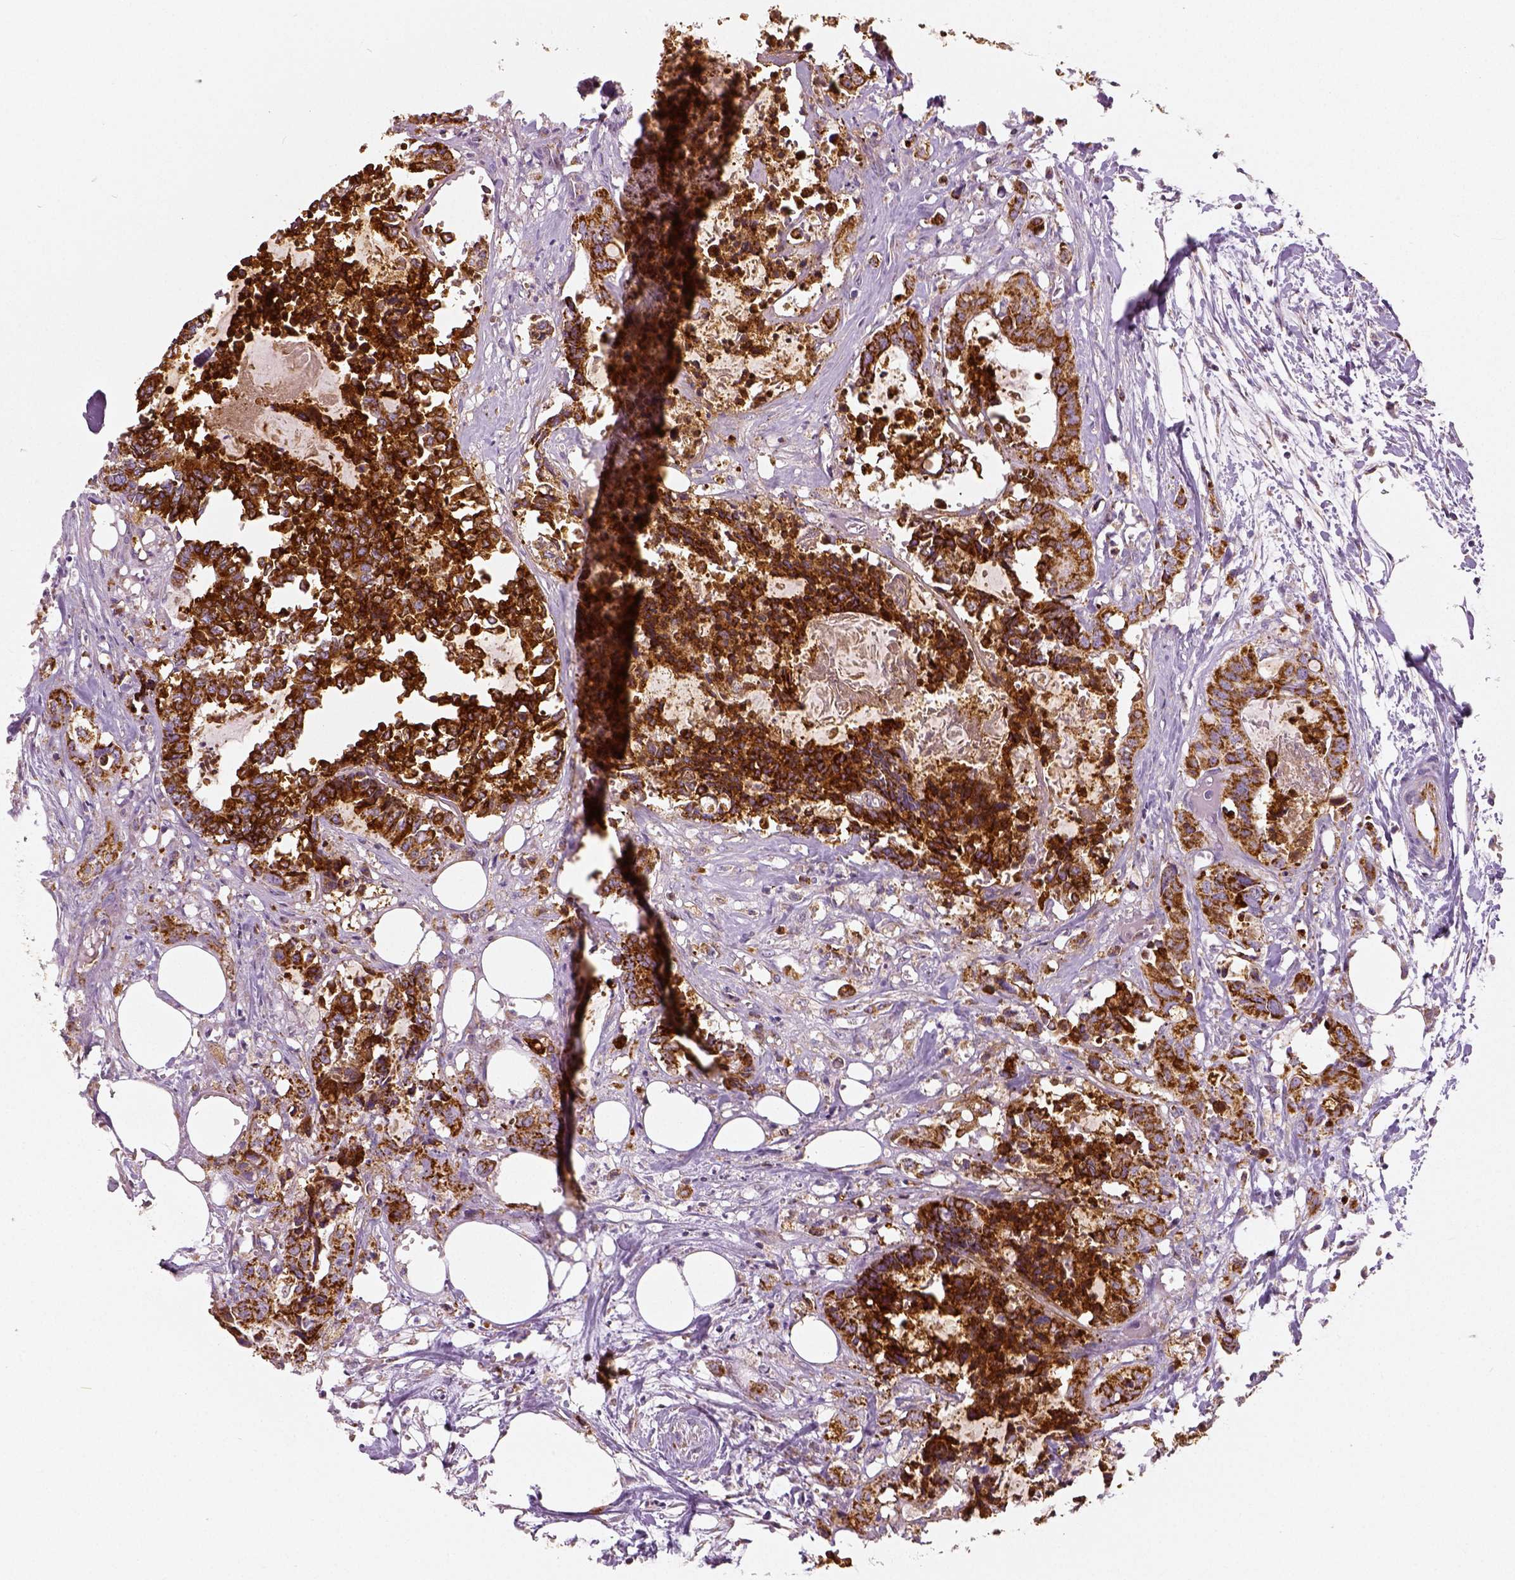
{"staining": {"intensity": "strong", "quantity": ">75%", "location": "cytoplasmic/membranous"}, "tissue": "colorectal cancer", "cell_type": "Tumor cells", "image_type": "cancer", "snomed": [{"axis": "morphology", "description": "Adenocarcinoma, NOS"}, {"axis": "topography", "description": "Colon"}, {"axis": "topography", "description": "Rectum"}], "caption": "Protein staining of adenocarcinoma (colorectal) tissue reveals strong cytoplasmic/membranous positivity in approximately >75% of tumor cells. Using DAB (3,3'-diaminobenzidine) (brown) and hematoxylin (blue) stains, captured at high magnification using brightfield microscopy.", "gene": "PGAM5", "patient": {"sex": "male", "age": 57}}